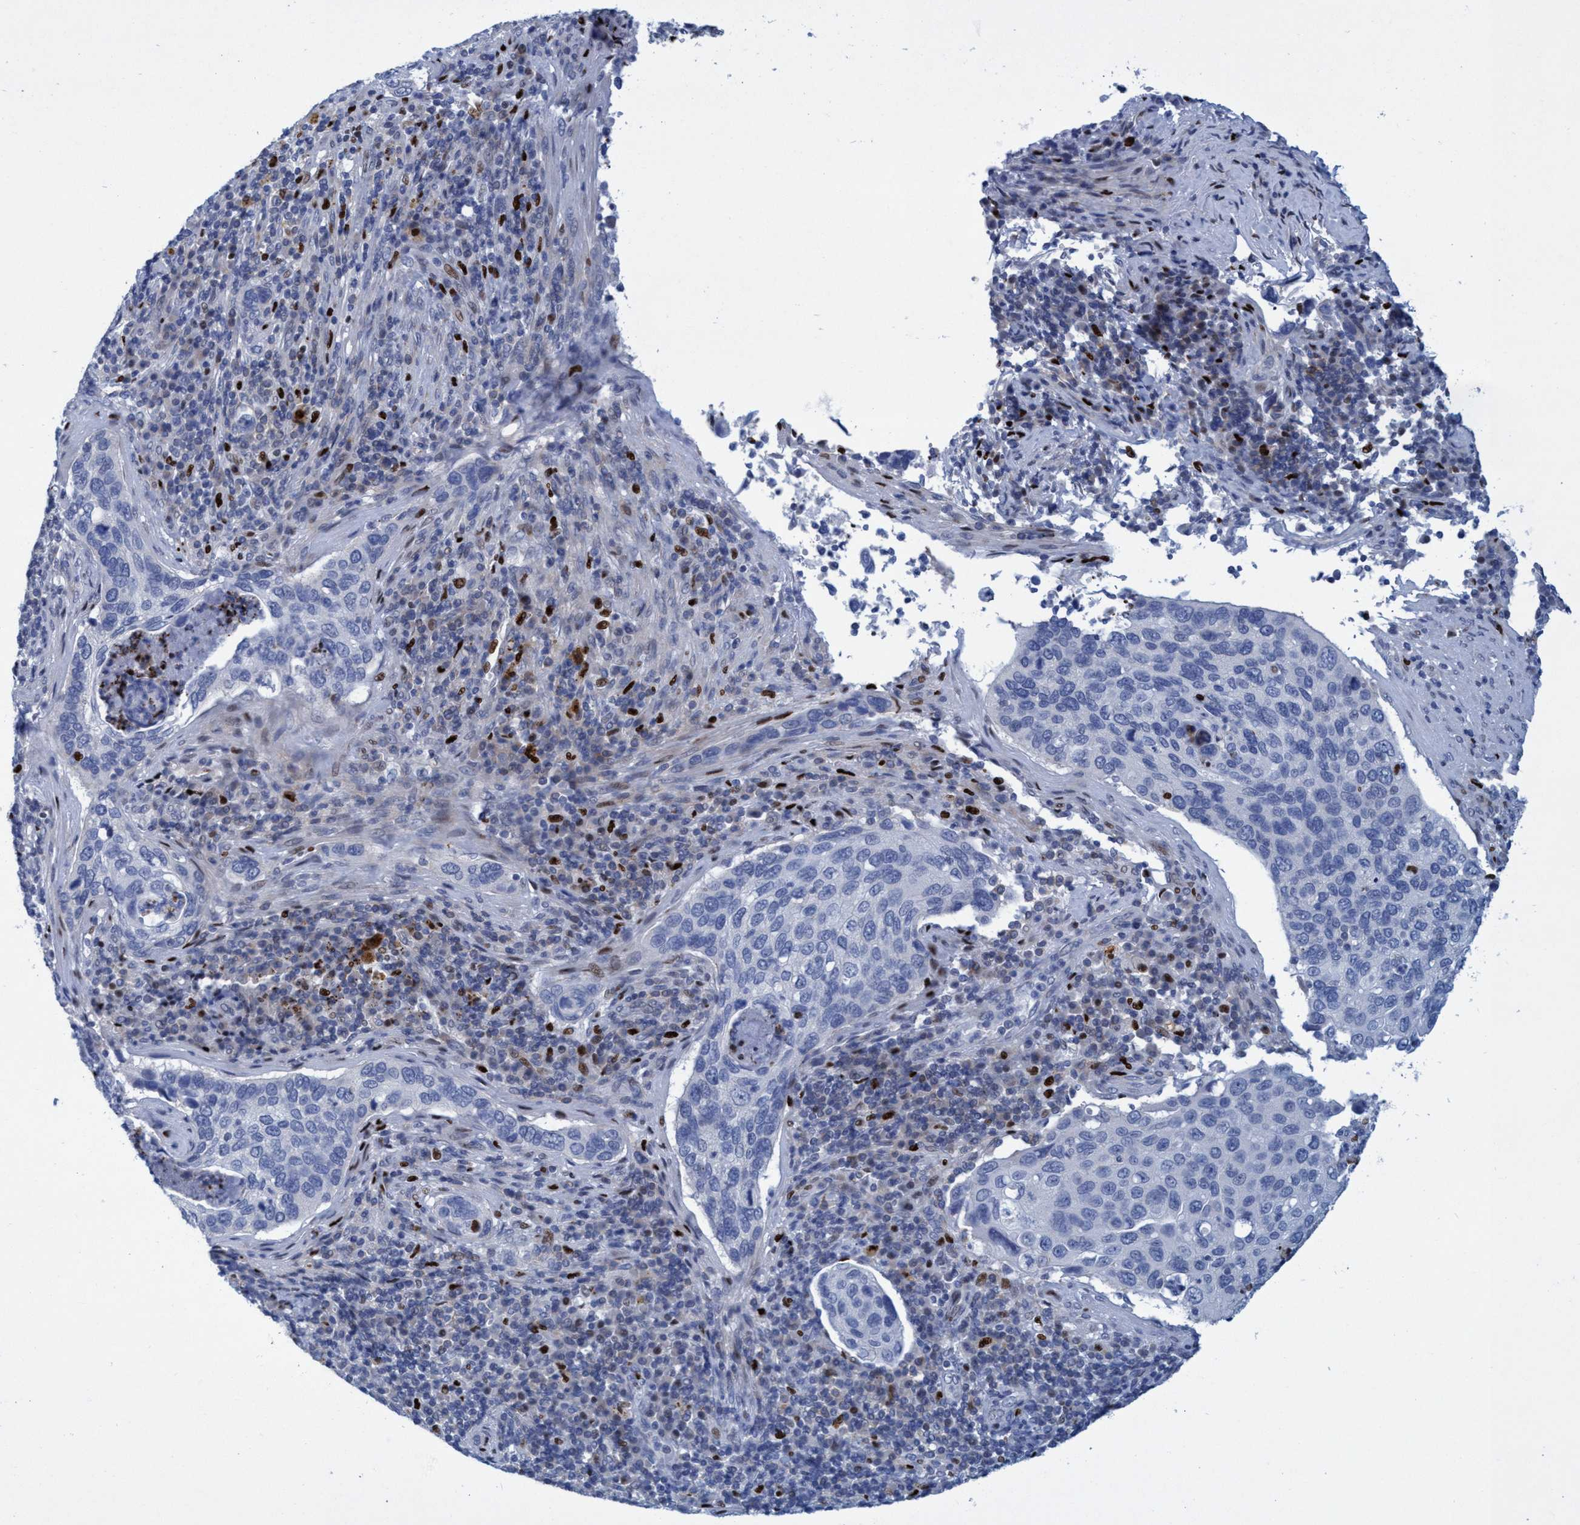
{"staining": {"intensity": "negative", "quantity": "none", "location": "none"}, "tissue": "cervical cancer", "cell_type": "Tumor cells", "image_type": "cancer", "snomed": [{"axis": "morphology", "description": "Squamous cell carcinoma, NOS"}, {"axis": "topography", "description": "Cervix"}], "caption": "There is no significant staining in tumor cells of cervical squamous cell carcinoma. (DAB immunohistochemistry (IHC), high magnification).", "gene": "R3HCC1", "patient": {"sex": "female", "age": 53}}